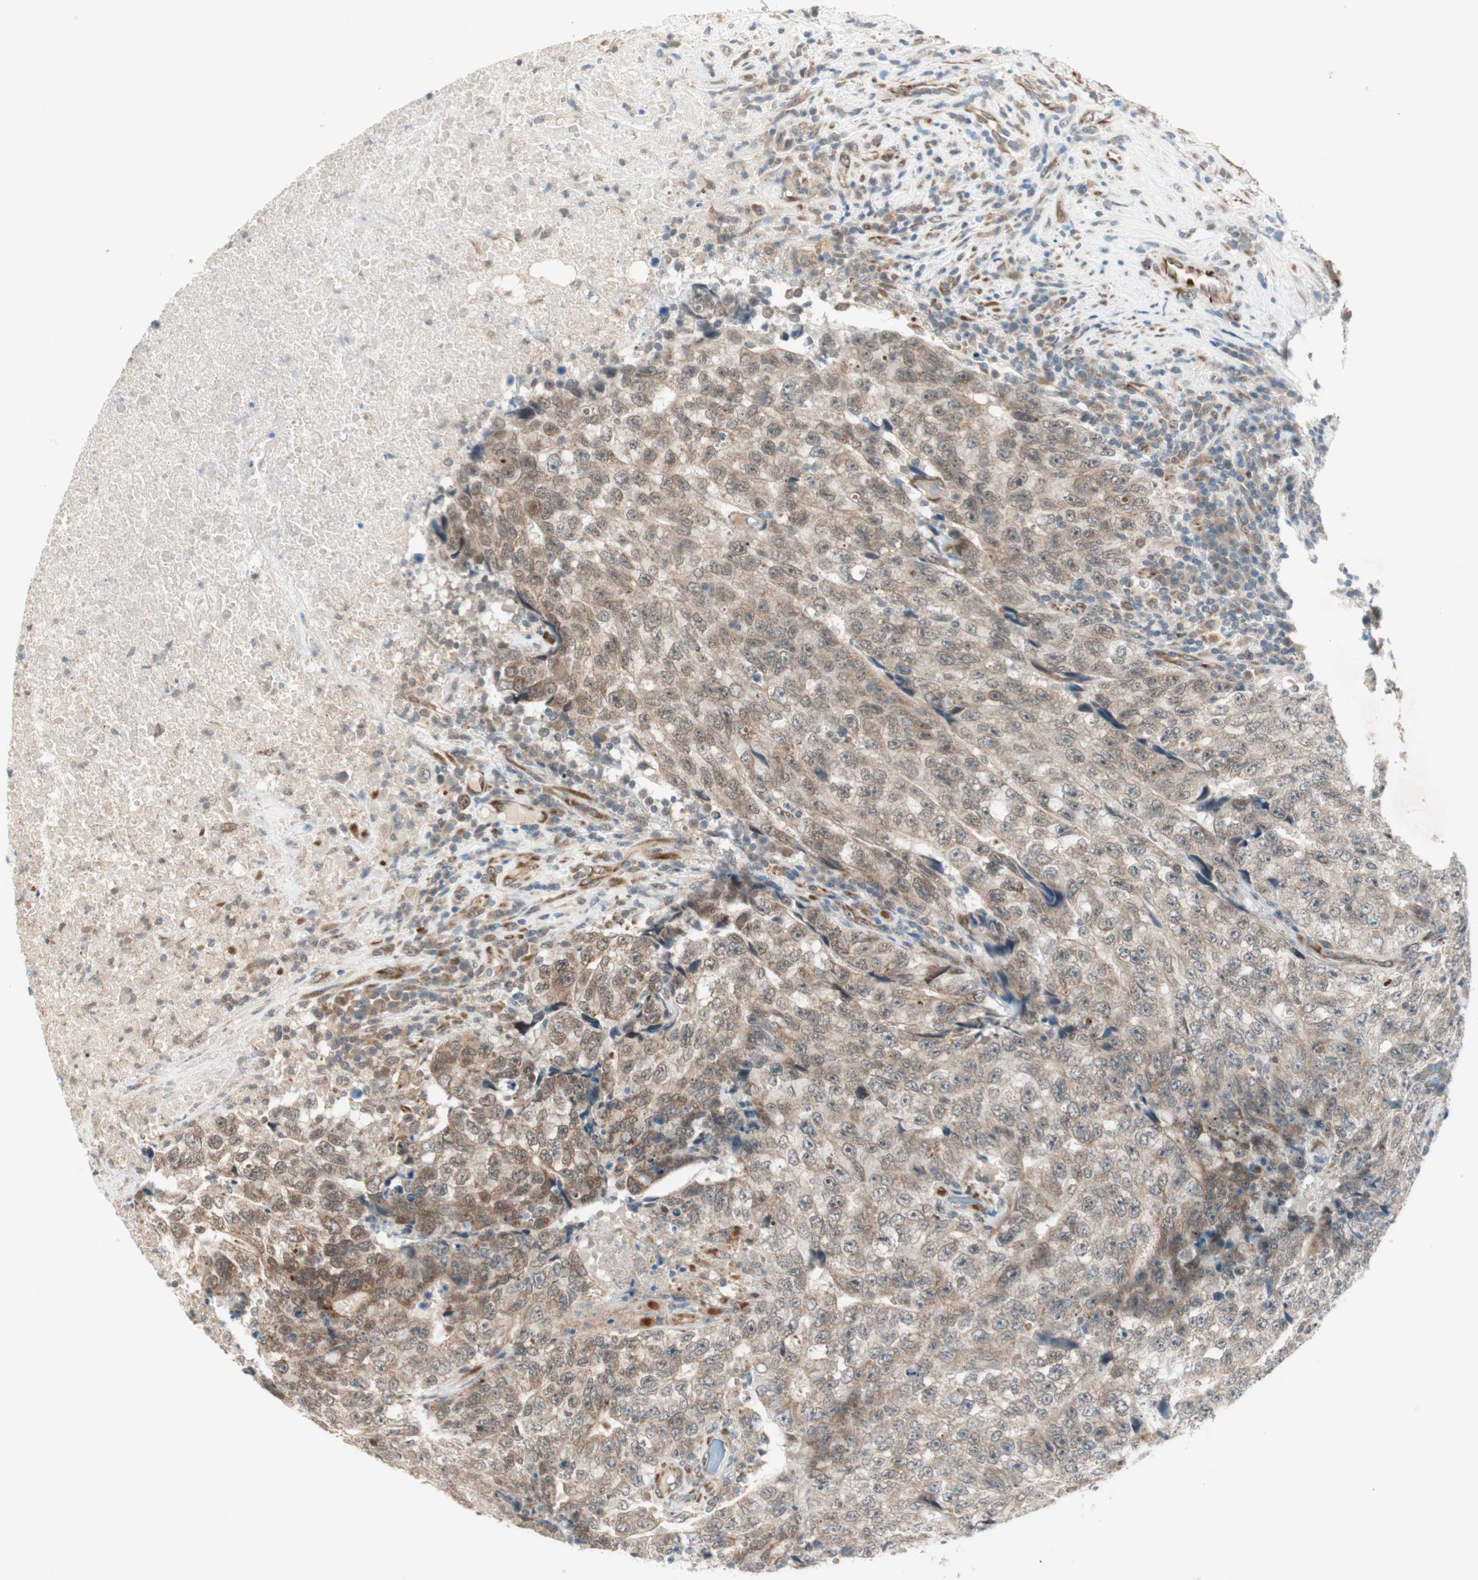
{"staining": {"intensity": "weak", "quantity": ">75%", "location": "cytoplasmic/membranous,nuclear"}, "tissue": "testis cancer", "cell_type": "Tumor cells", "image_type": "cancer", "snomed": [{"axis": "morphology", "description": "Necrosis, NOS"}, {"axis": "morphology", "description": "Carcinoma, Embryonal, NOS"}, {"axis": "topography", "description": "Testis"}], "caption": "Tumor cells reveal low levels of weak cytoplasmic/membranous and nuclear positivity in about >75% of cells in human testis cancer. The protein of interest is shown in brown color, while the nuclei are stained blue.", "gene": "ZNF37A", "patient": {"sex": "male", "age": 19}}